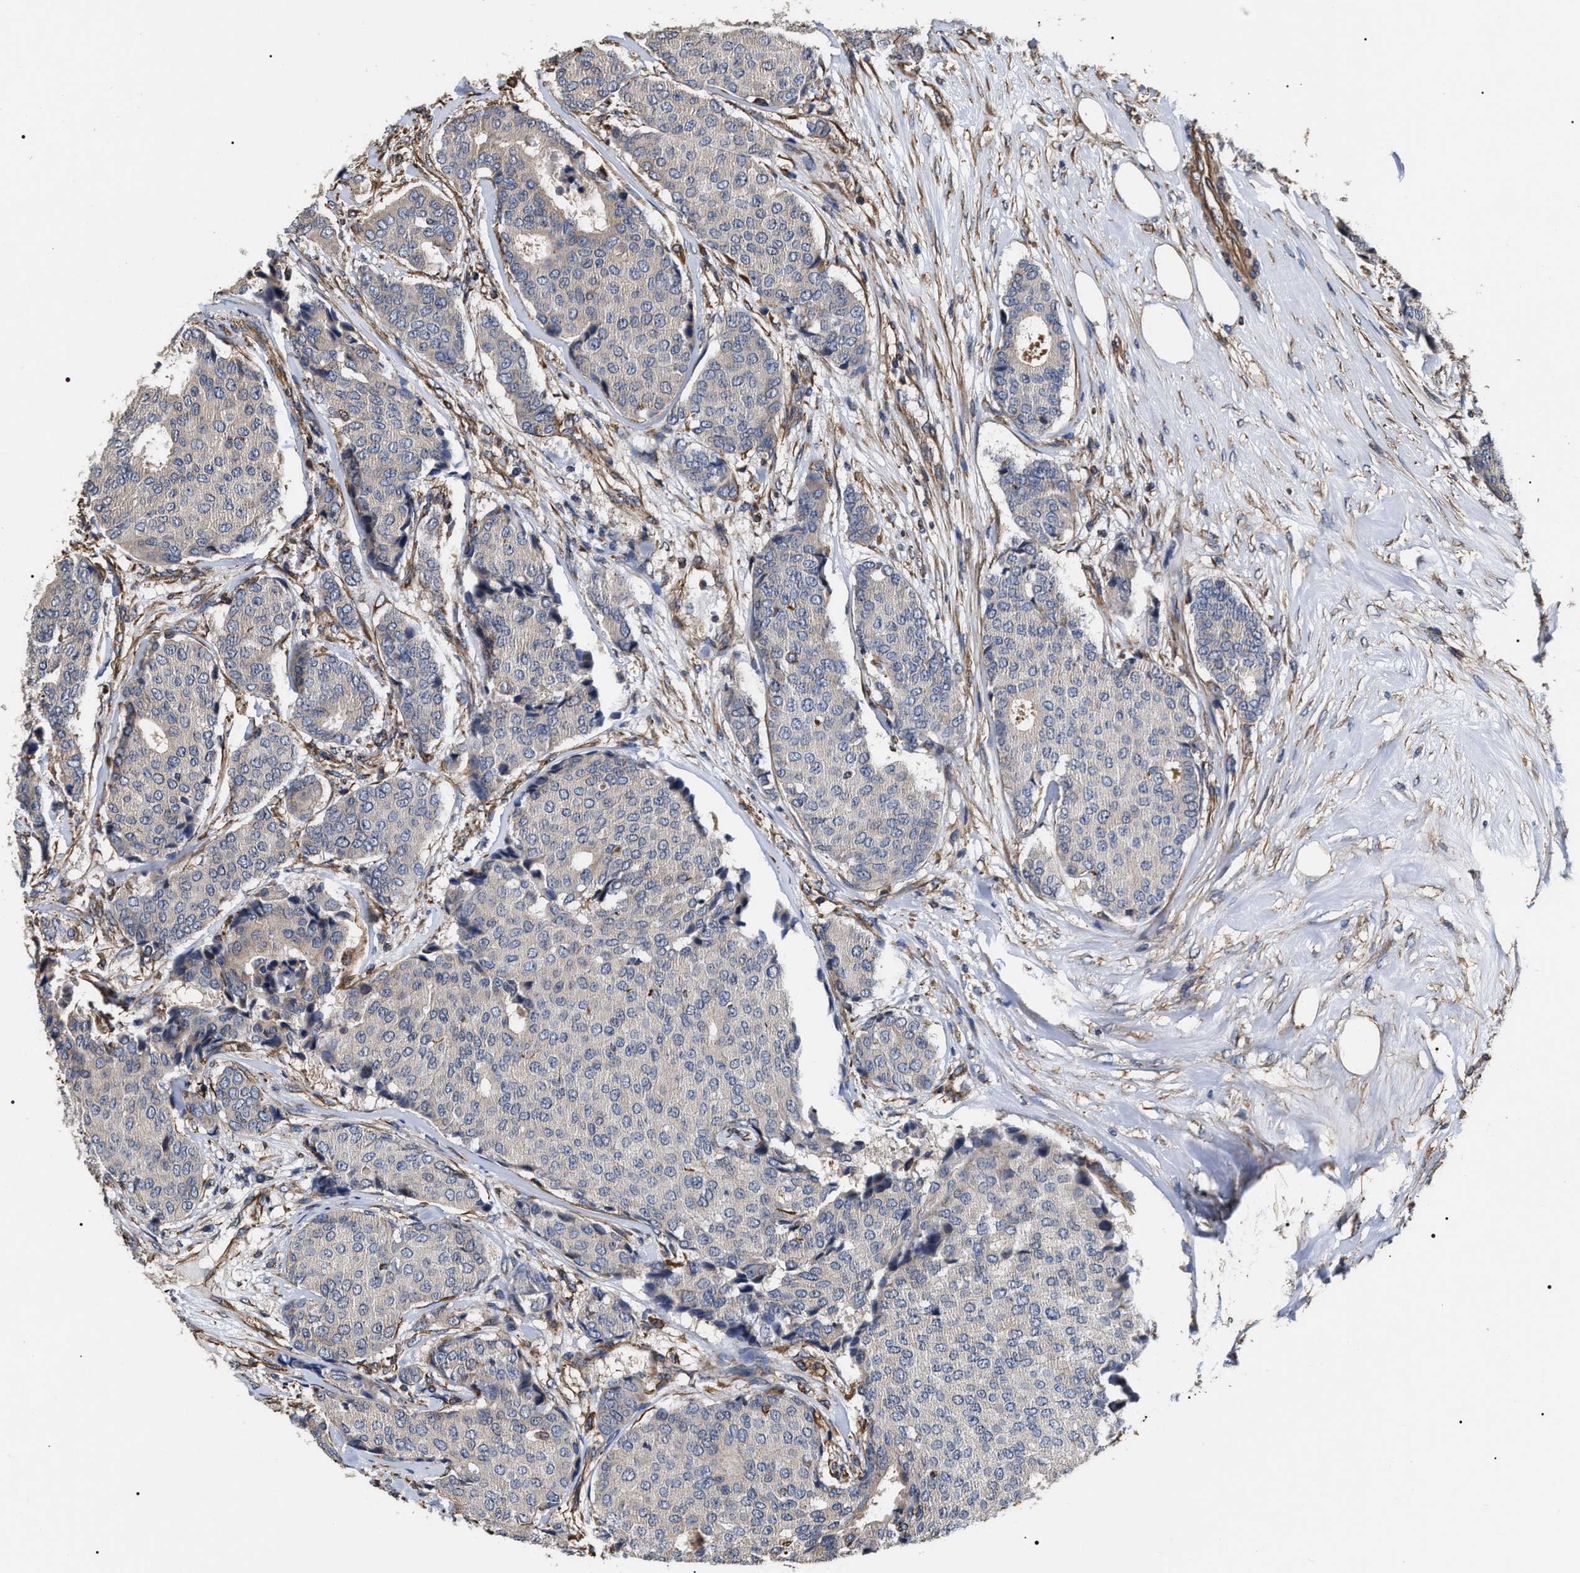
{"staining": {"intensity": "negative", "quantity": "none", "location": "none"}, "tissue": "breast cancer", "cell_type": "Tumor cells", "image_type": "cancer", "snomed": [{"axis": "morphology", "description": "Duct carcinoma"}, {"axis": "topography", "description": "Breast"}], "caption": "Immunohistochemical staining of human breast cancer (infiltrating ductal carcinoma) exhibits no significant positivity in tumor cells.", "gene": "TSPAN33", "patient": {"sex": "female", "age": 75}}